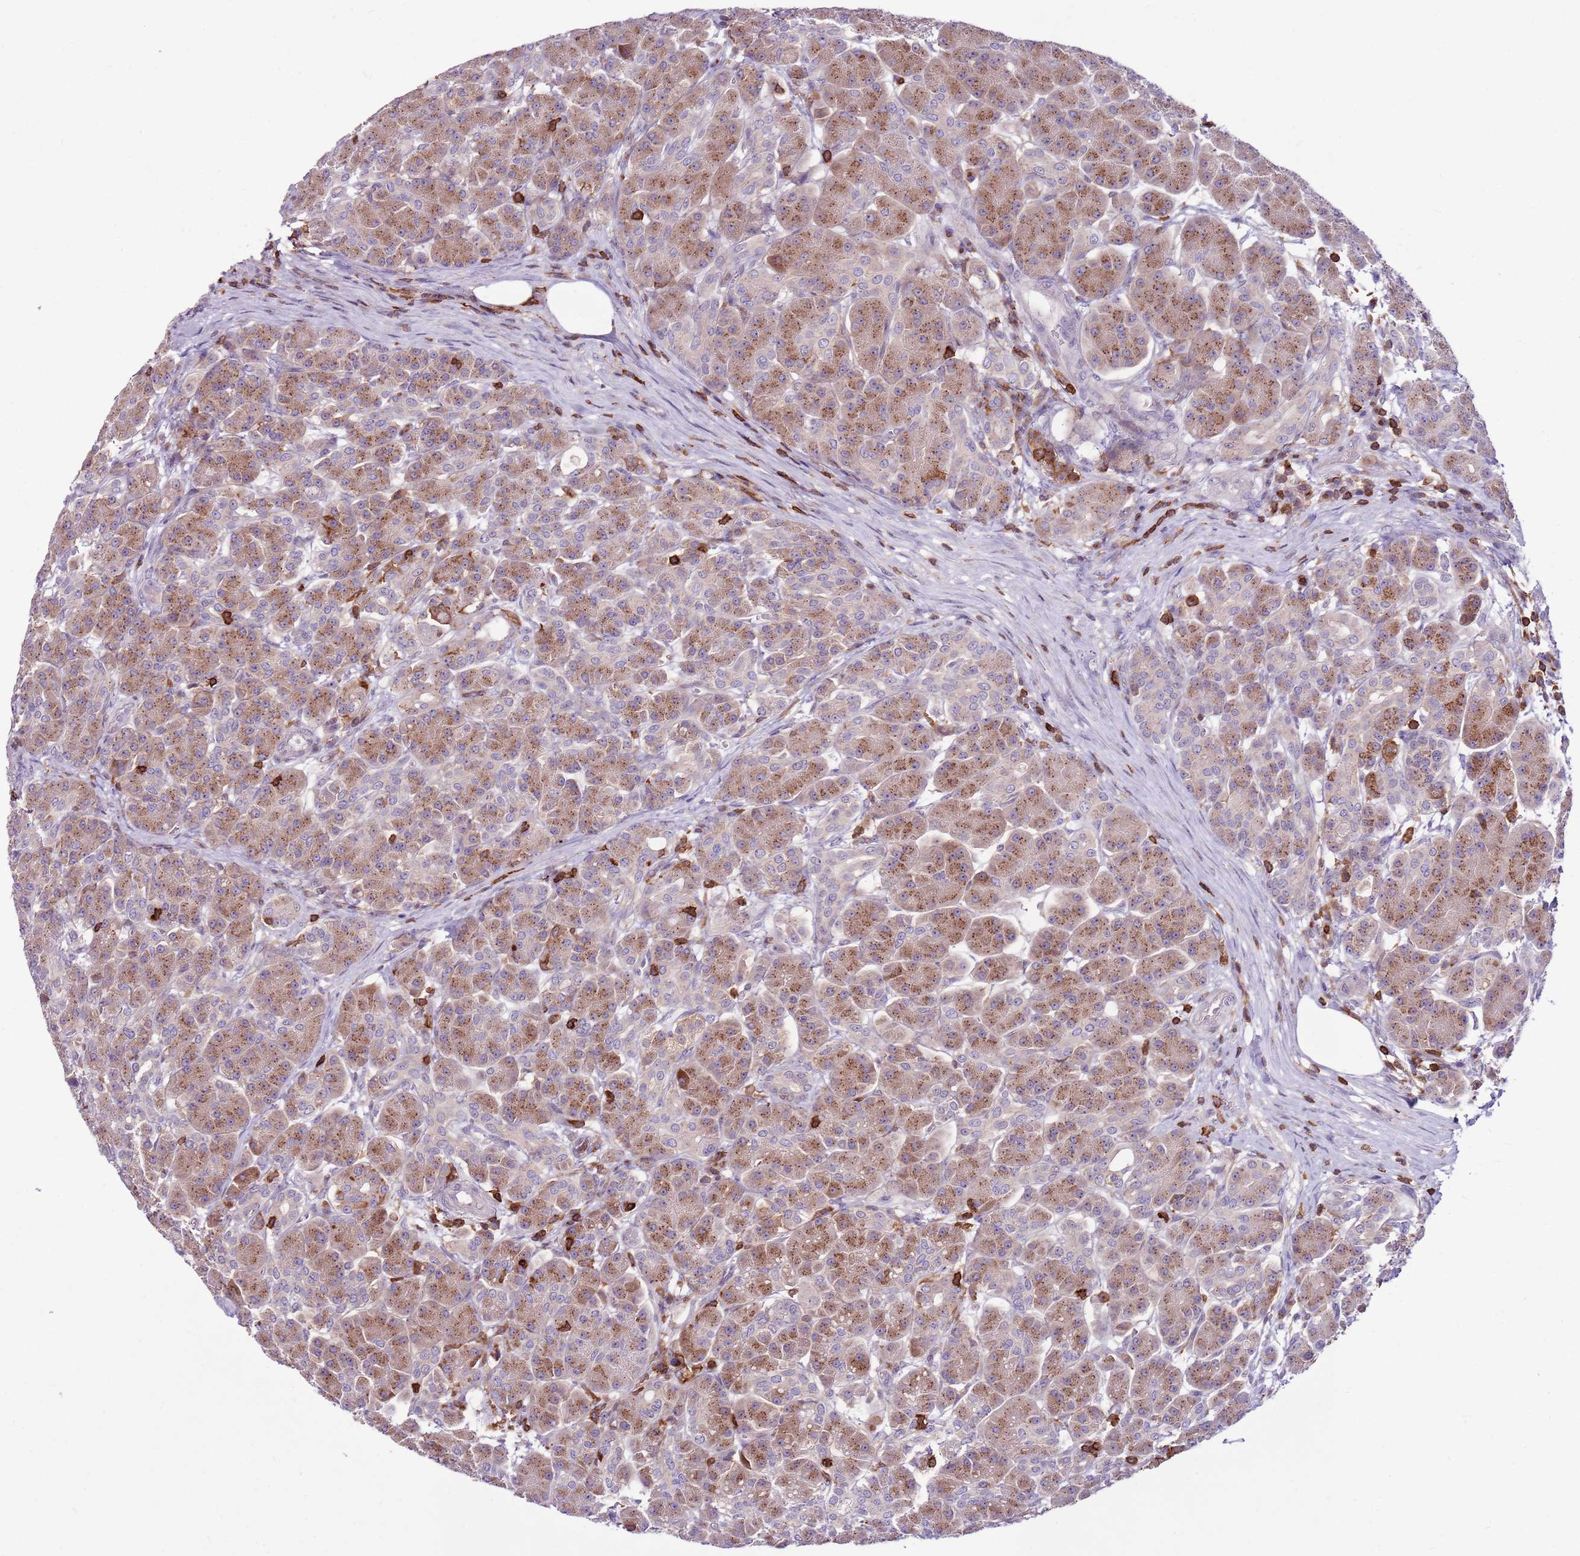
{"staining": {"intensity": "moderate", "quantity": ">75%", "location": "cytoplasmic/membranous"}, "tissue": "pancreas", "cell_type": "Exocrine glandular cells", "image_type": "normal", "snomed": [{"axis": "morphology", "description": "Normal tissue, NOS"}, {"axis": "topography", "description": "Pancreas"}], "caption": "DAB (3,3'-diaminobenzidine) immunohistochemical staining of benign pancreas reveals moderate cytoplasmic/membranous protein staining in about >75% of exocrine glandular cells.", "gene": "ZSWIM1", "patient": {"sex": "male", "age": 63}}